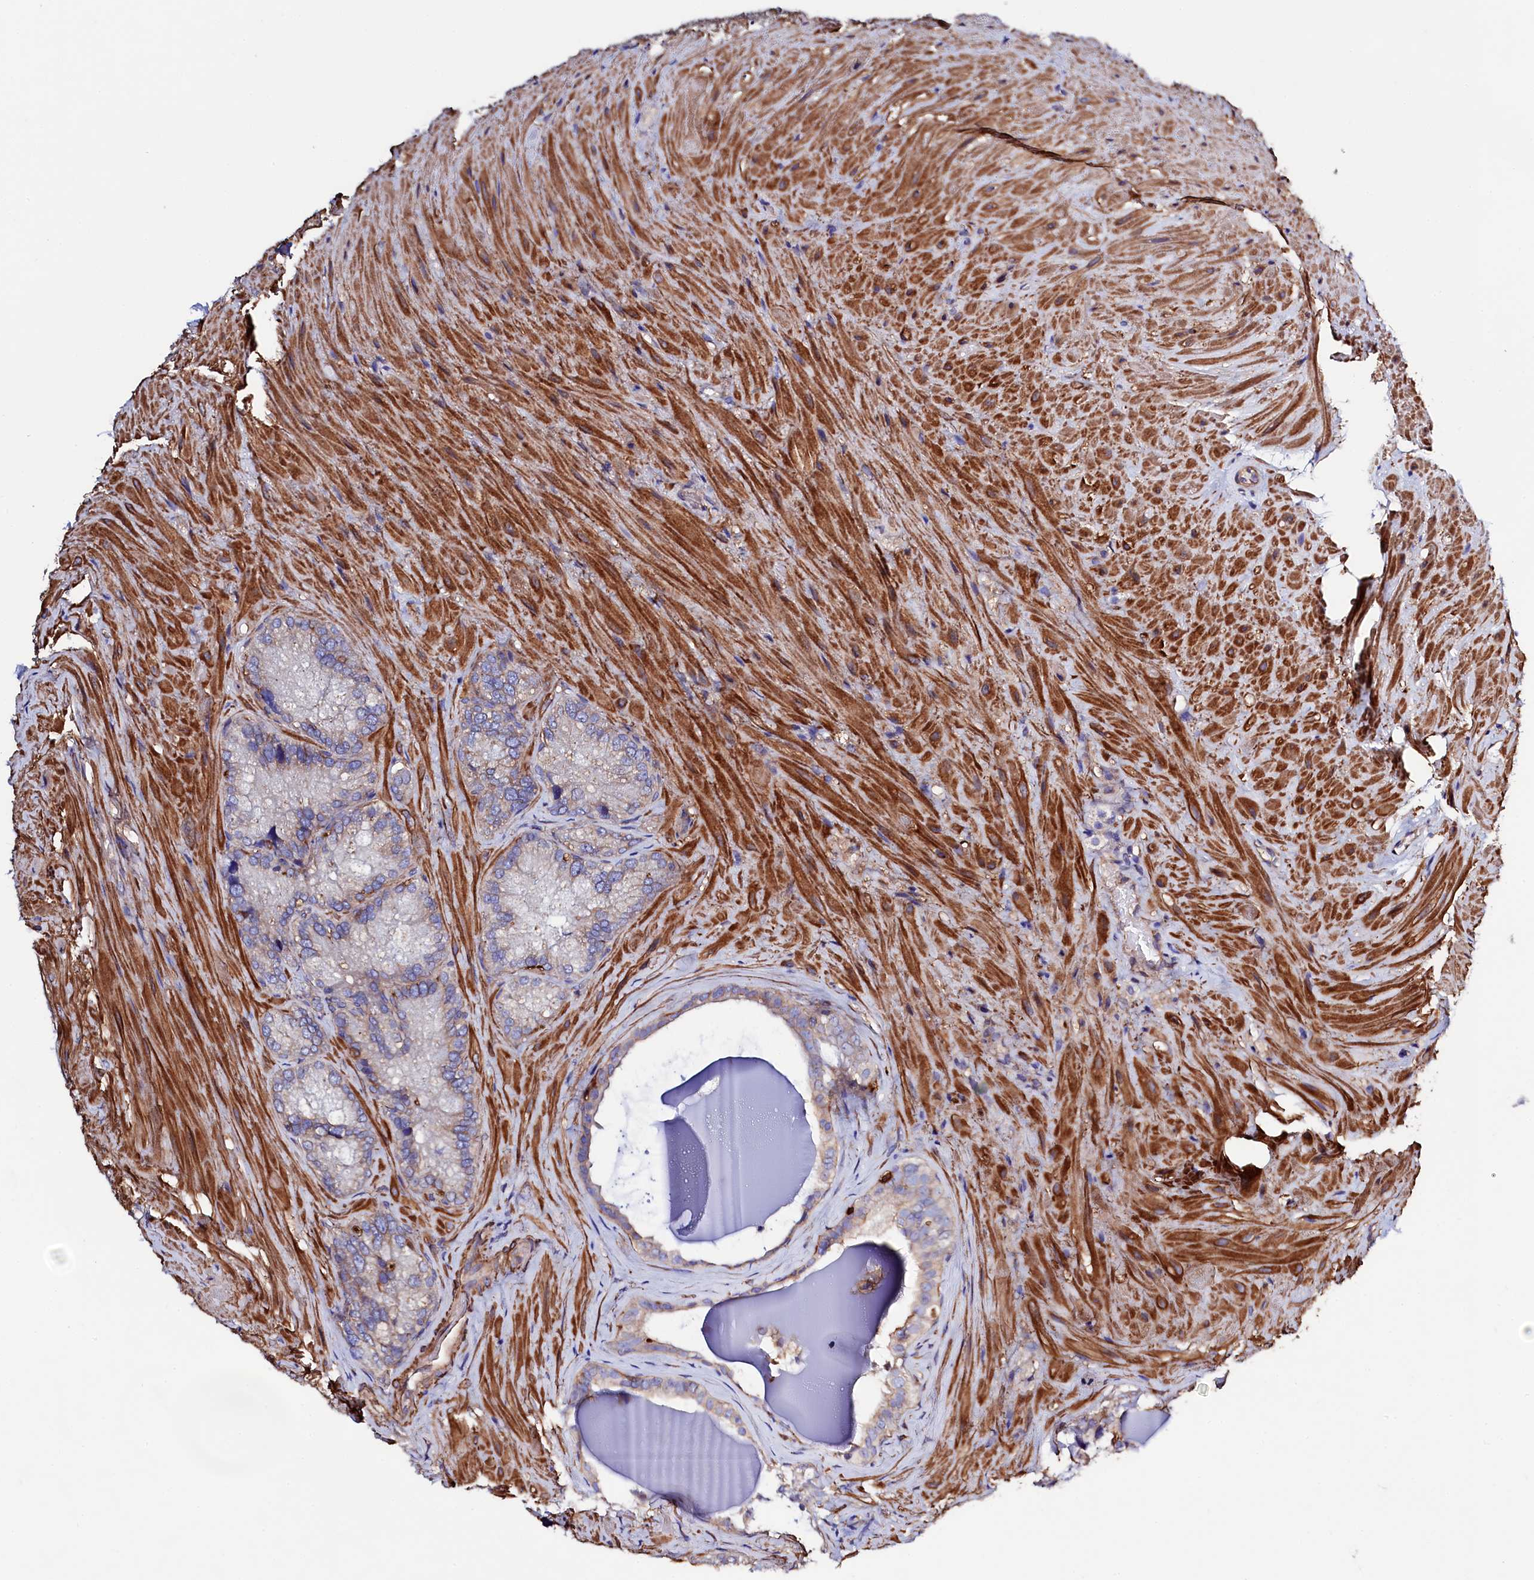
{"staining": {"intensity": "weak", "quantity": "<25%", "location": "cytoplasmic/membranous"}, "tissue": "seminal vesicle", "cell_type": "Glandular cells", "image_type": "normal", "snomed": [{"axis": "morphology", "description": "Normal tissue, NOS"}, {"axis": "topography", "description": "Seminal veicle"}], "caption": "This is a photomicrograph of immunohistochemistry (IHC) staining of normal seminal vesicle, which shows no expression in glandular cells.", "gene": "STAMBPL1", "patient": {"sex": "male", "age": 62}}